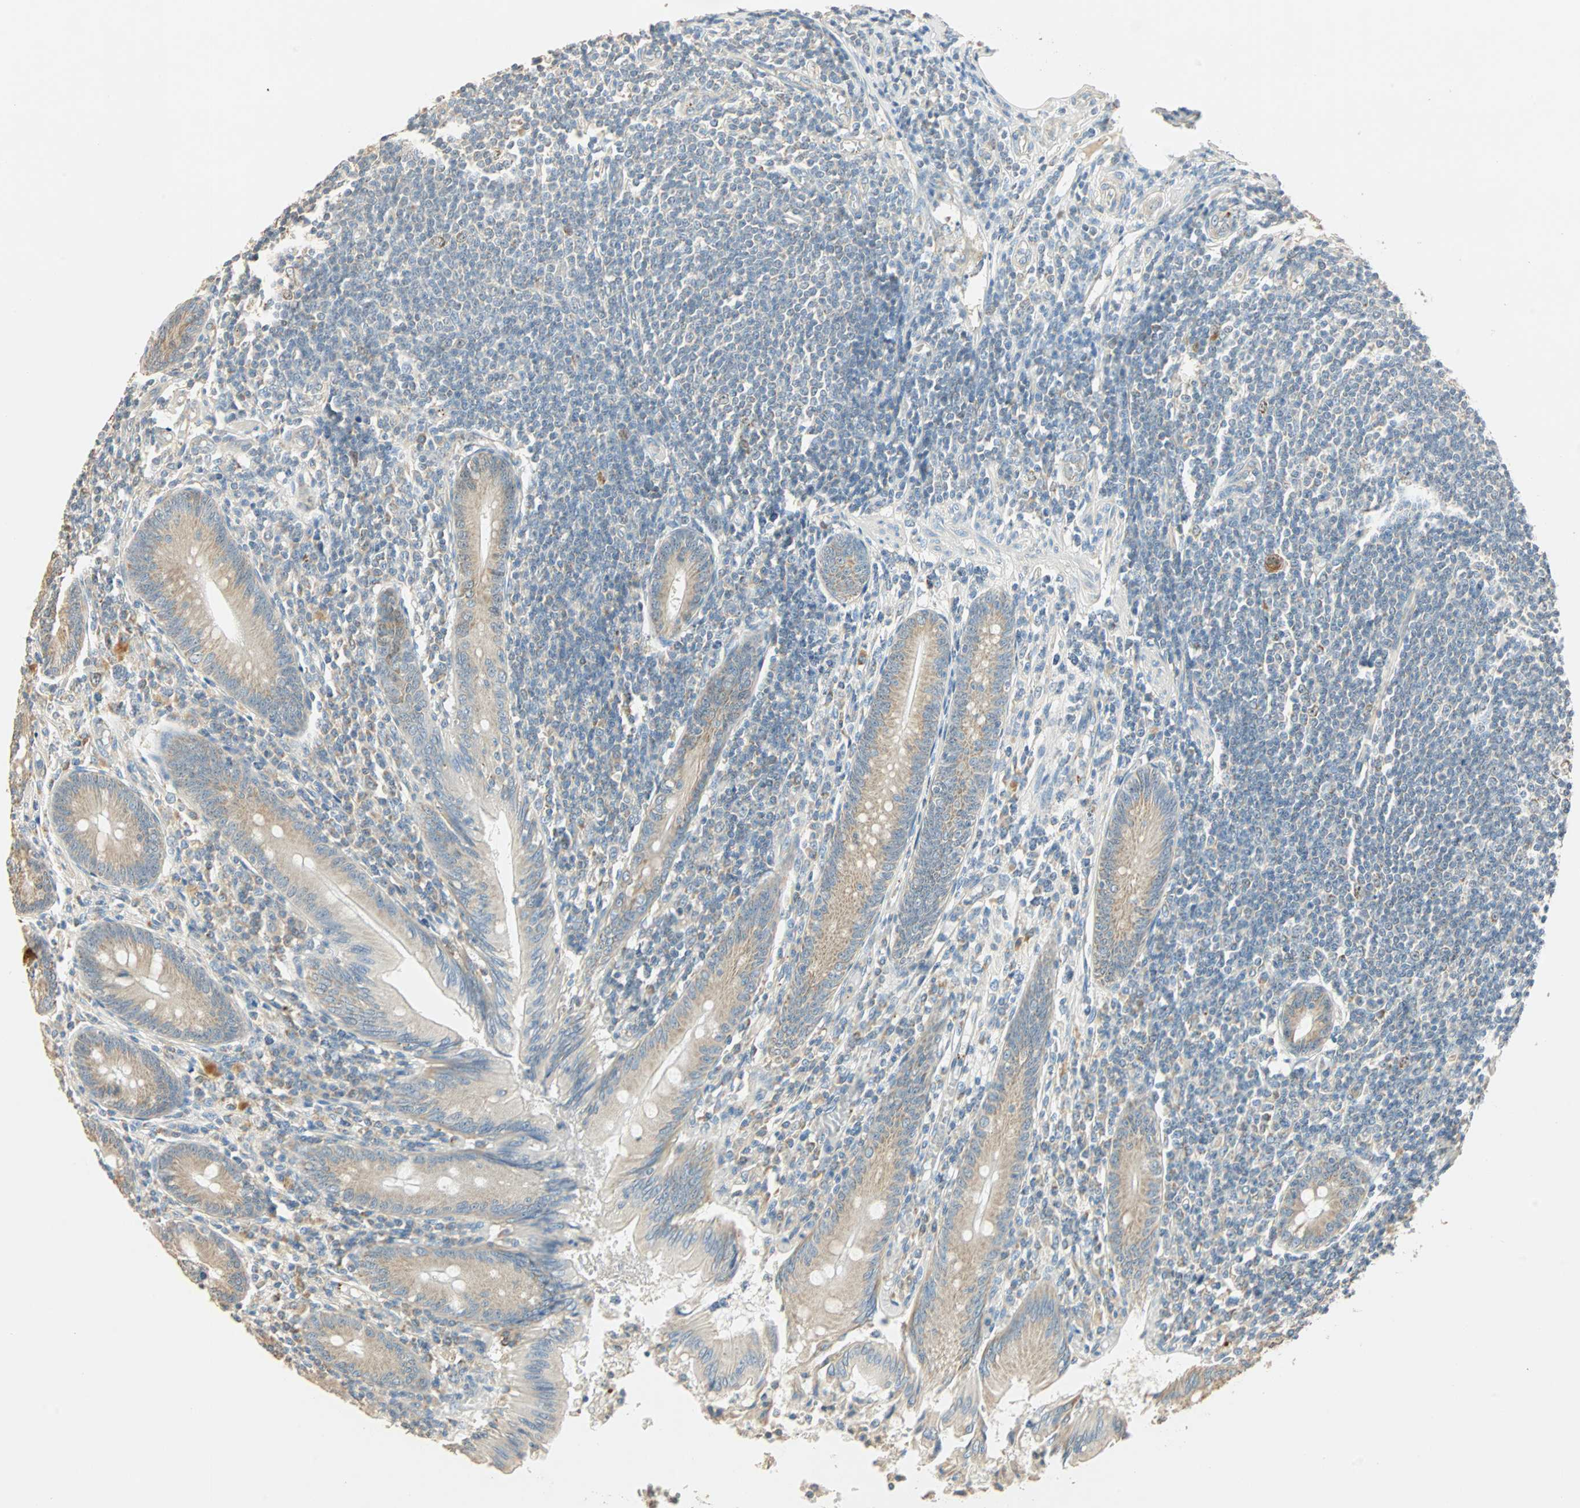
{"staining": {"intensity": "weak", "quantity": ">75%", "location": "cytoplasmic/membranous"}, "tissue": "appendix", "cell_type": "Glandular cells", "image_type": "normal", "snomed": [{"axis": "morphology", "description": "Normal tissue, NOS"}, {"axis": "morphology", "description": "Inflammation, NOS"}, {"axis": "topography", "description": "Appendix"}], "caption": "IHC photomicrograph of normal appendix: human appendix stained using immunohistochemistry (IHC) reveals low levels of weak protein expression localized specifically in the cytoplasmic/membranous of glandular cells, appearing as a cytoplasmic/membranous brown color.", "gene": "RAD18", "patient": {"sex": "male", "age": 46}}